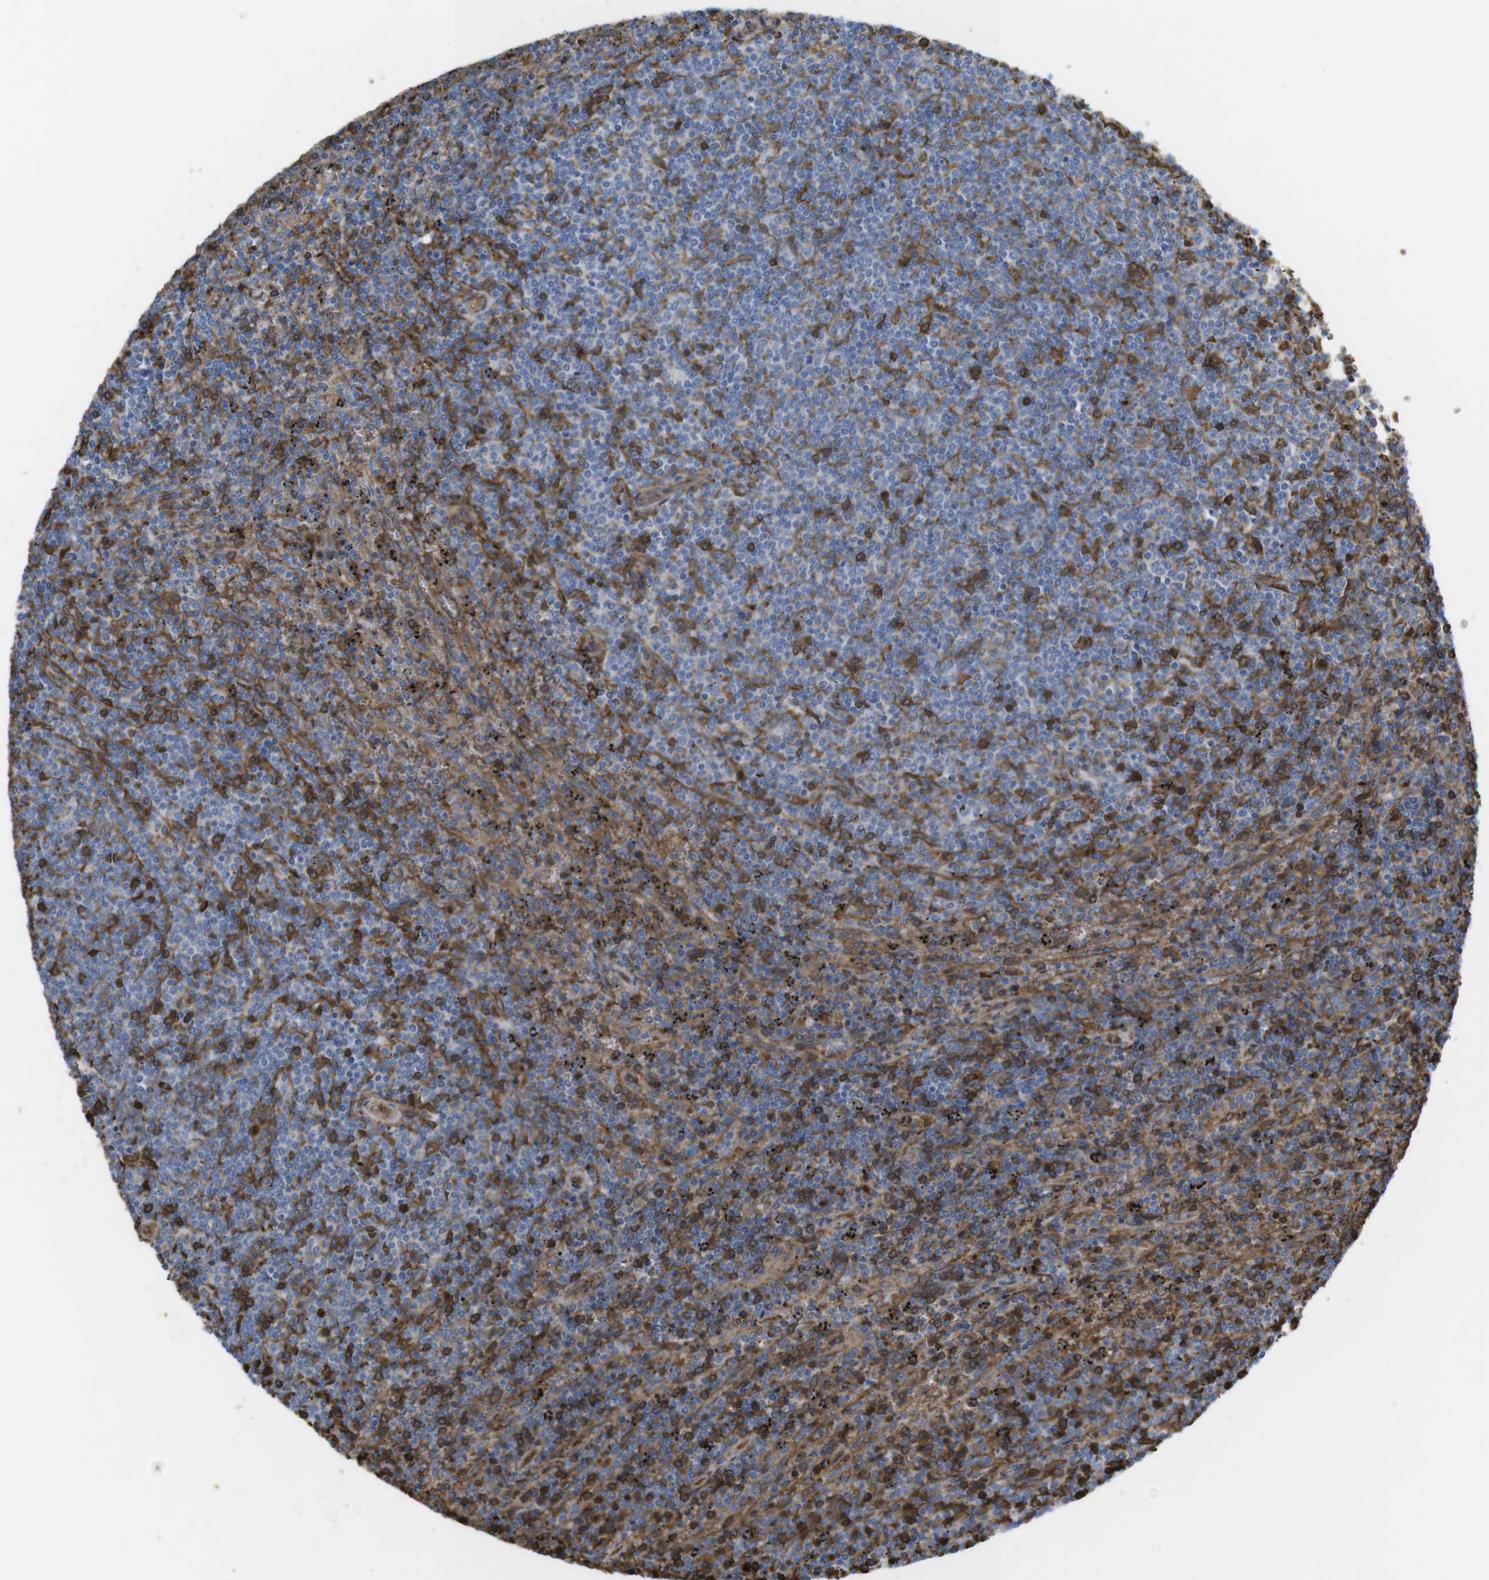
{"staining": {"intensity": "moderate", "quantity": "25%-75%", "location": "cytoplasmic/membranous"}, "tissue": "lymphoma", "cell_type": "Tumor cells", "image_type": "cancer", "snomed": [{"axis": "morphology", "description": "Malignant lymphoma, non-Hodgkin's type, Low grade"}, {"axis": "topography", "description": "Spleen"}], "caption": "Moderate cytoplasmic/membranous protein expression is appreciated in about 25%-75% of tumor cells in low-grade malignant lymphoma, non-Hodgkin's type. The staining is performed using DAB brown chromogen to label protein expression. The nuclei are counter-stained blue using hematoxylin.", "gene": "CYBRD1", "patient": {"sex": "female", "age": 50}}